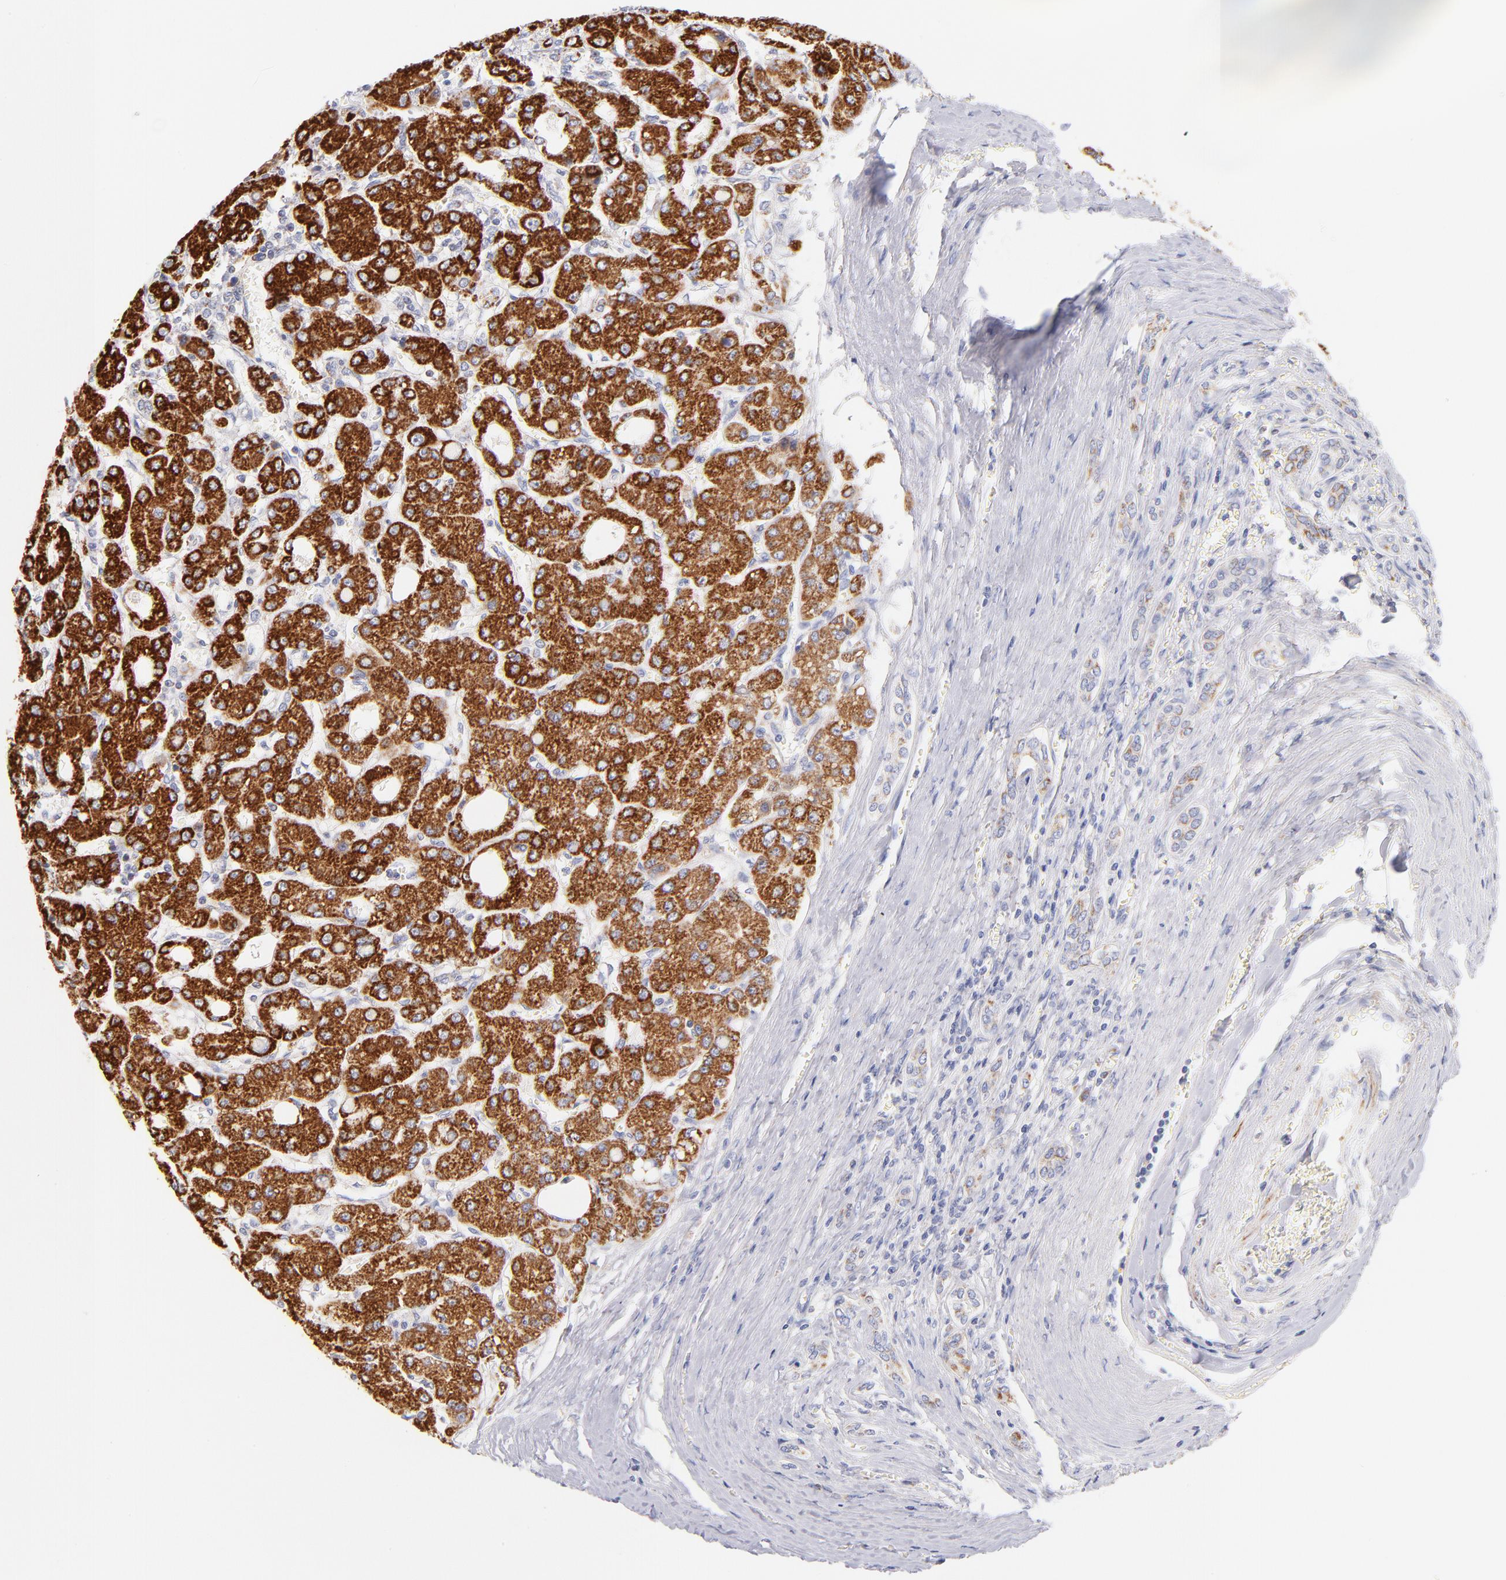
{"staining": {"intensity": "strong", "quantity": ">75%", "location": "cytoplasmic/membranous"}, "tissue": "liver cancer", "cell_type": "Tumor cells", "image_type": "cancer", "snomed": [{"axis": "morphology", "description": "Carcinoma, Hepatocellular, NOS"}, {"axis": "topography", "description": "Liver"}], "caption": "Protein staining exhibits strong cytoplasmic/membranous positivity in about >75% of tumor cells in liver hepatocellular carcinoma. The staining was performed using DAB, with brown indicating positive protein expression. Nuclei are stained blue with hematoxylin.", "gene": "AIFM1", "patient": {"sex": "male", "age": 69}}